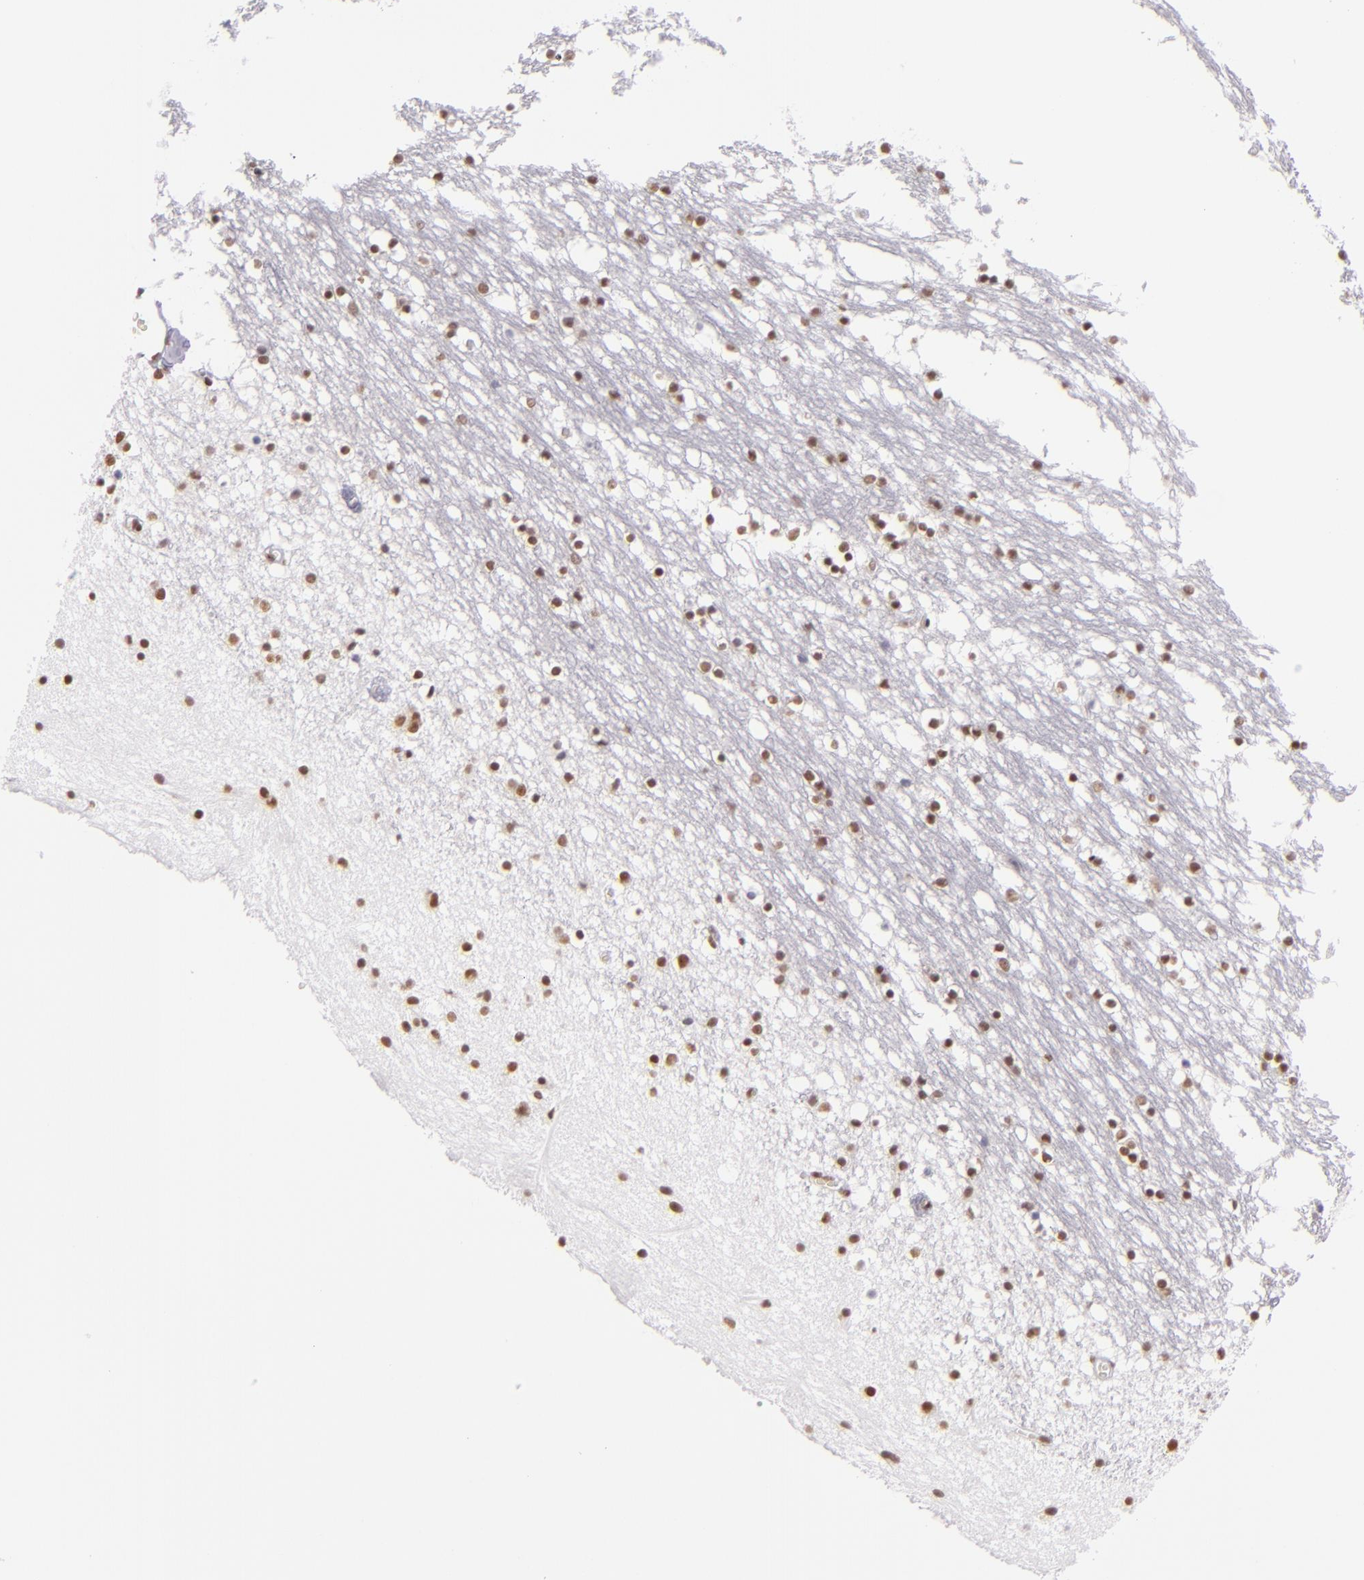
{"staining": {"intensity": "weak", "quantity": ">75%", "location": "nuclear"}, "tissue": "caudate", "cell_type": "Glial cells", "image_type": "normal", "snomed": [{"axis": "morphology", "description": "Normal tissue, NOS"}, {"axis": "topography", "description": "Lateral ventricle wall"}], "caption": "DAB (3,3'-diaminobenzidine) immunohistochemical staining of unremarkable caudate shows weak nuclear protein positivity in about >75% of glial cells.", "gene": "BRD8", "patient": {"sex": "male", "age": 45}}